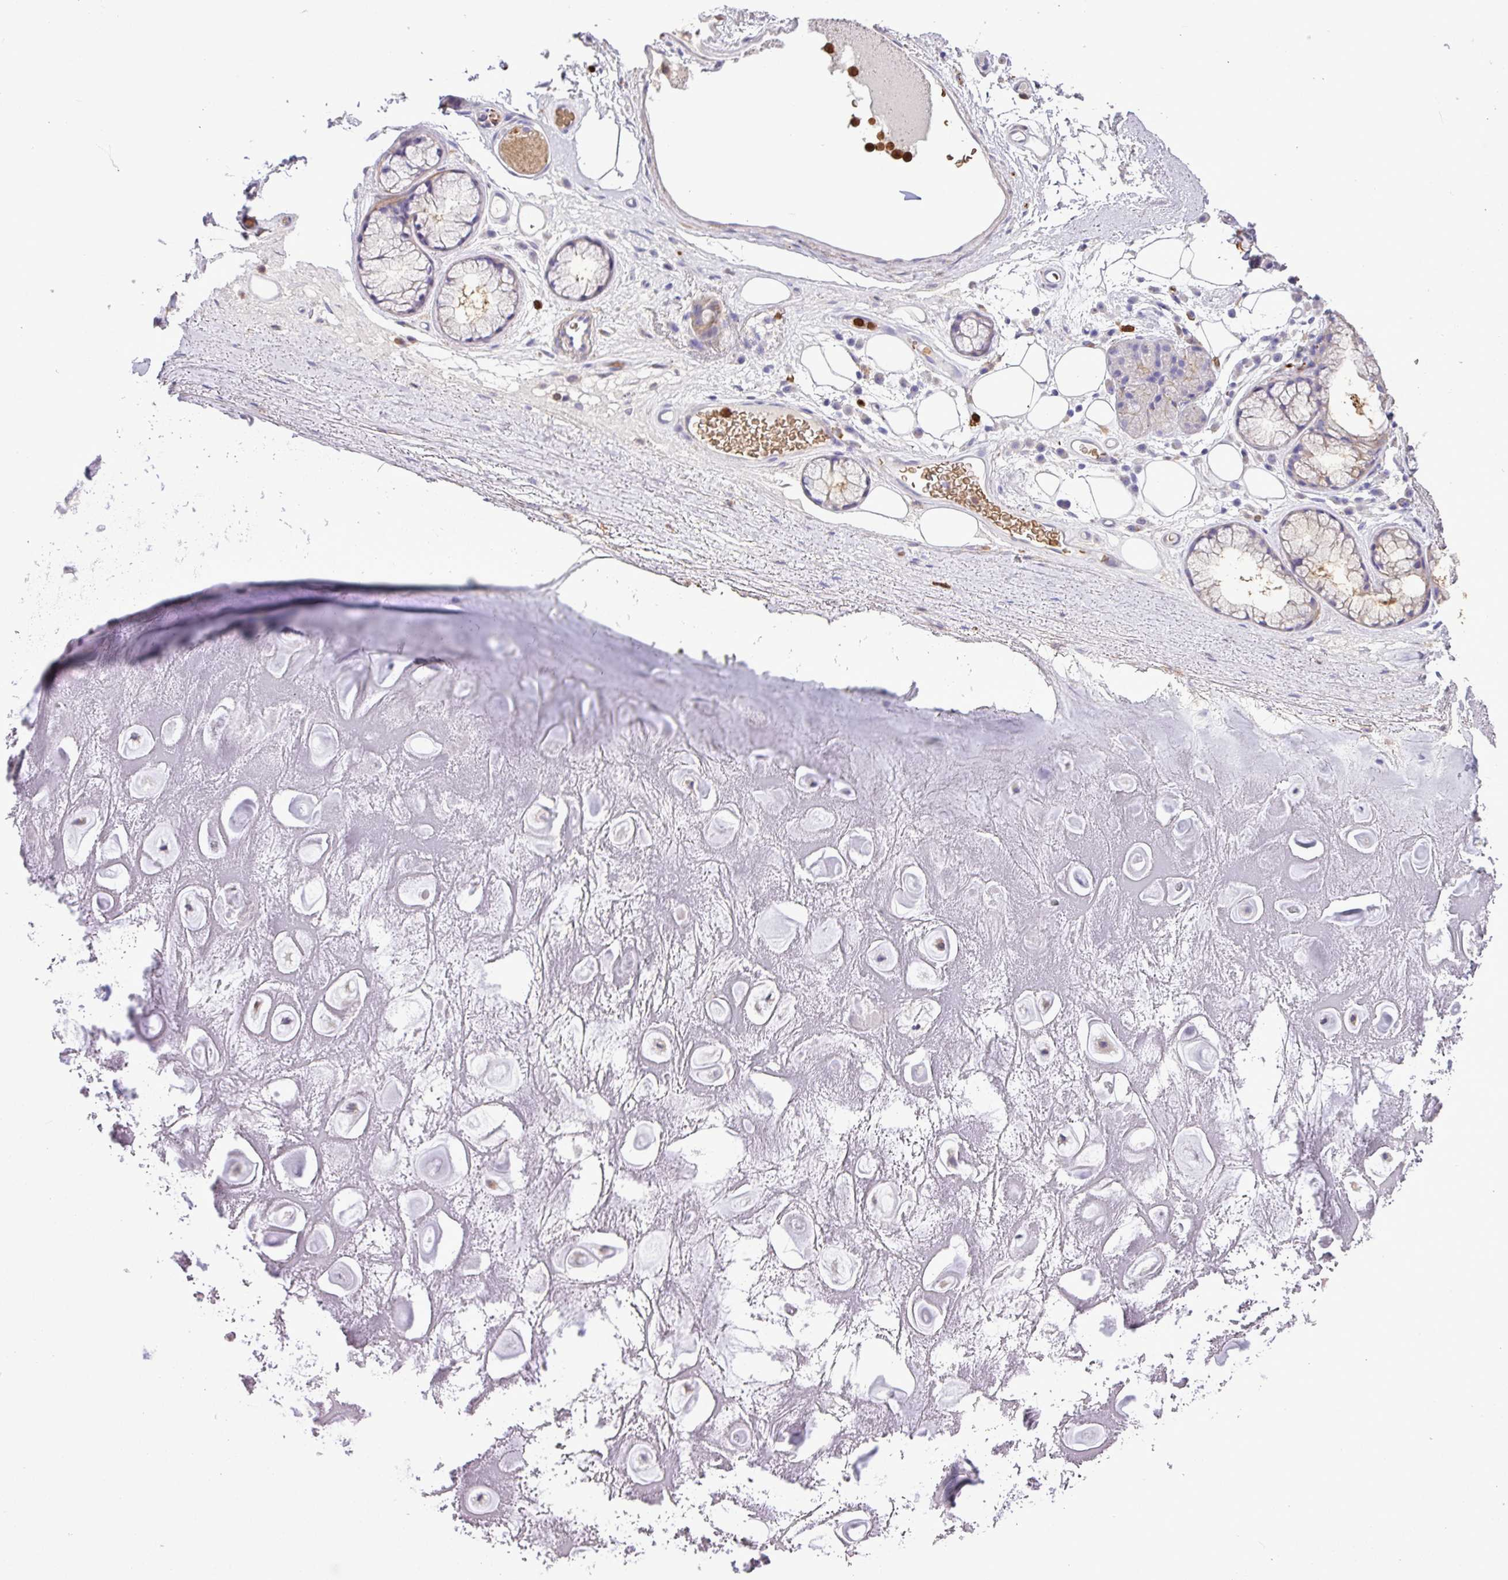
{"staining": {"intensity": "negative", "quantity": "none", "location": "none"}, "tissue": "adipose tissue", "cell_type": "Adipocytes", "image_type": "normal", "snomed": [{"axis": "morphology", "description": "Normal tissue, NOS"}, {"axis": "topography", "description": "Cartilage tissue"}], "caption": "This histopathology image is of normal adipose tissue stained with immunohistochemistry (IHC) to label a protein in brown with the nuclei are counter-stained blue. There is no staining in adipocytes.", "gene": "MGAT4B", "patient": {"sex": "male", "age": 81}}